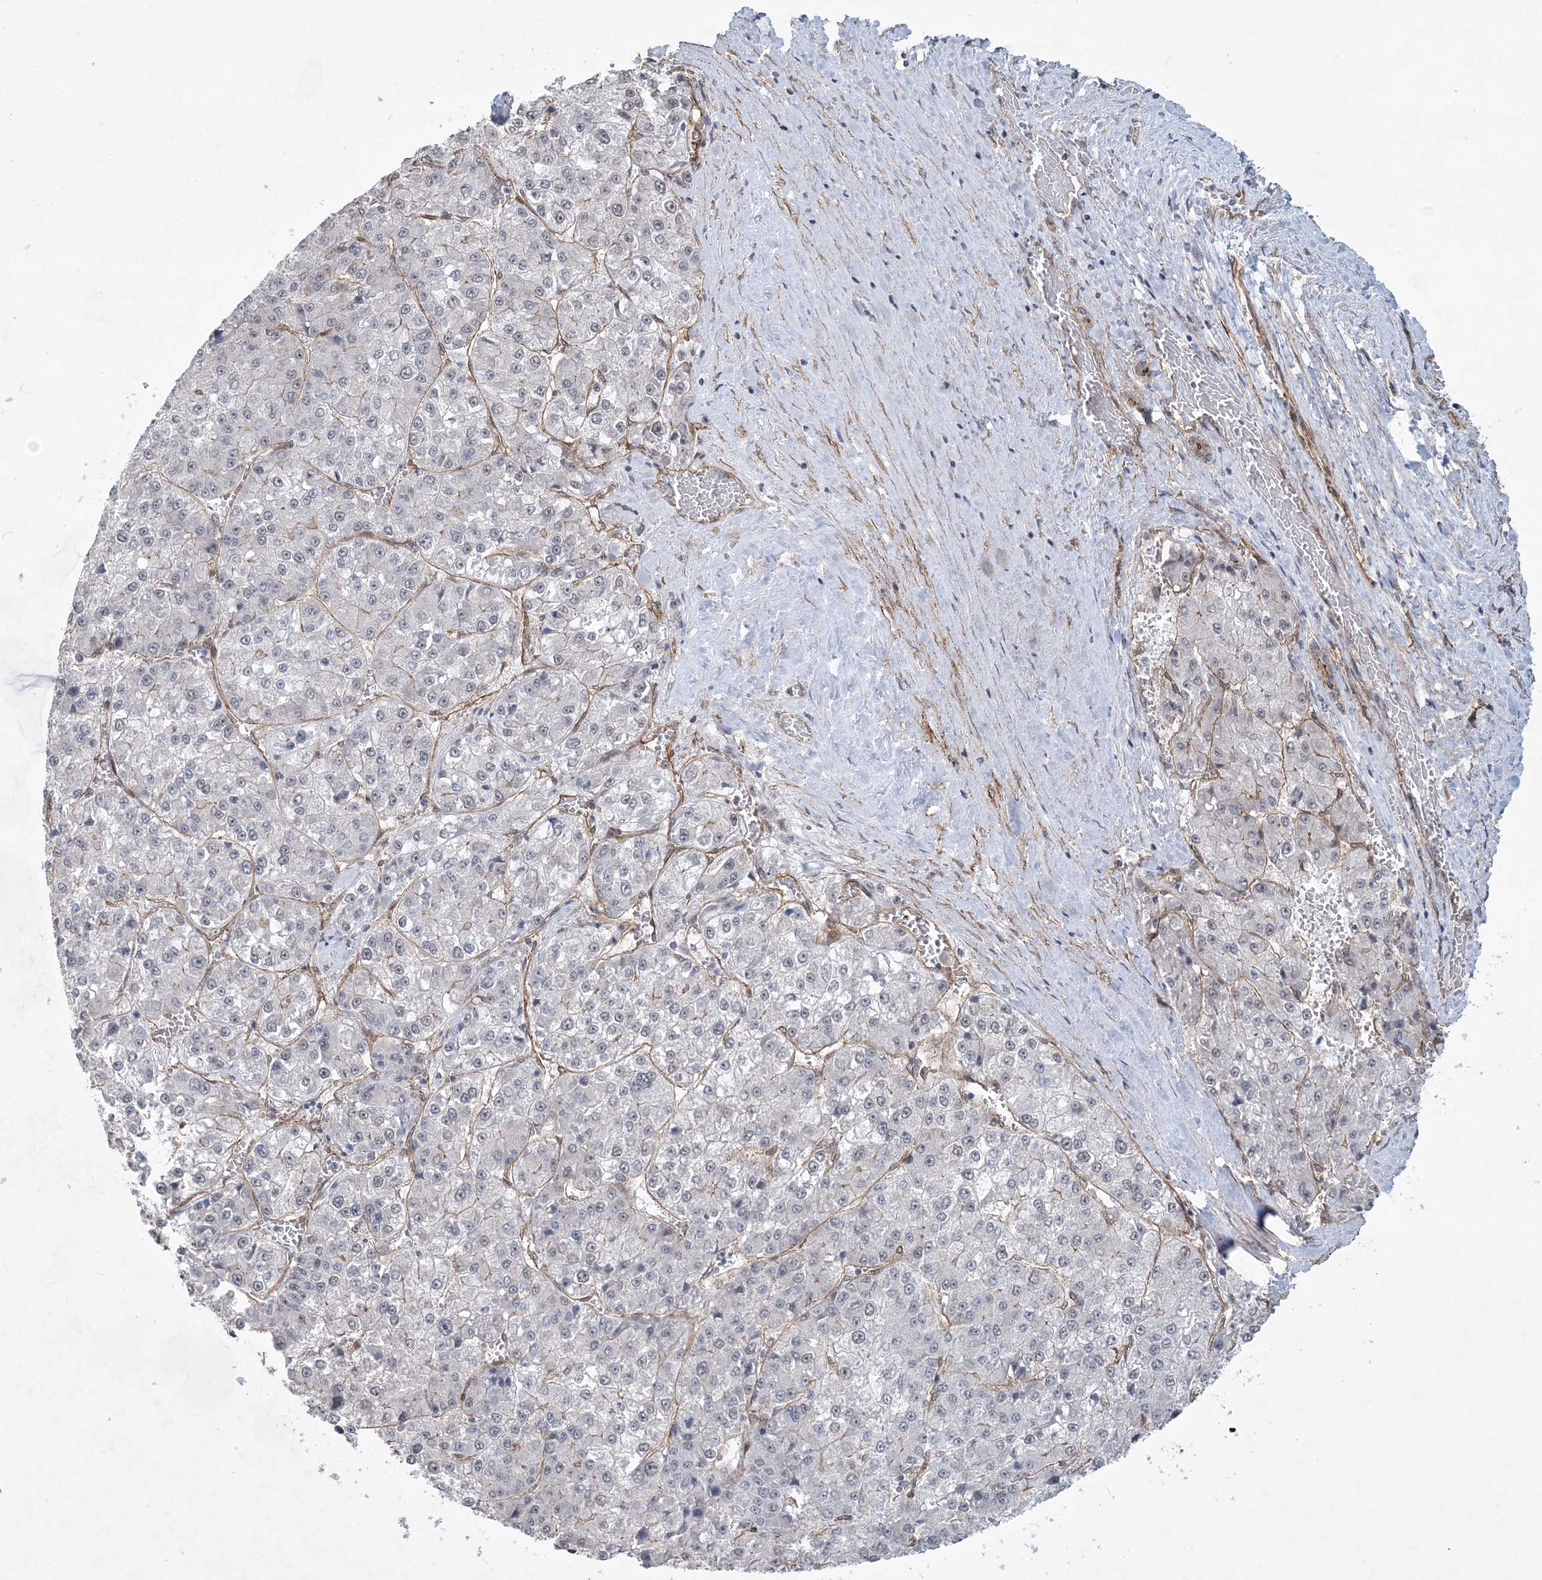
{"staining": {"intensity": "negative", "quantity": "none", "location": "none"}, "tissue": "liver cancer", "cell_type": "Tumor cells", "image_type": "cancer", "snomed": [{"axis": "morphology", "description": "Carcinoma, Hepatocellular, NOS"}, {"axis": "topography", "description": "Liver"}], "caption": "Liver cancer (hepatocellular carcinoma) was stained to show a protein in brown. There is no significant positivity in tumor cells.", "gene": "RAI14", "patient": {"sex": "female", "age": 73}}